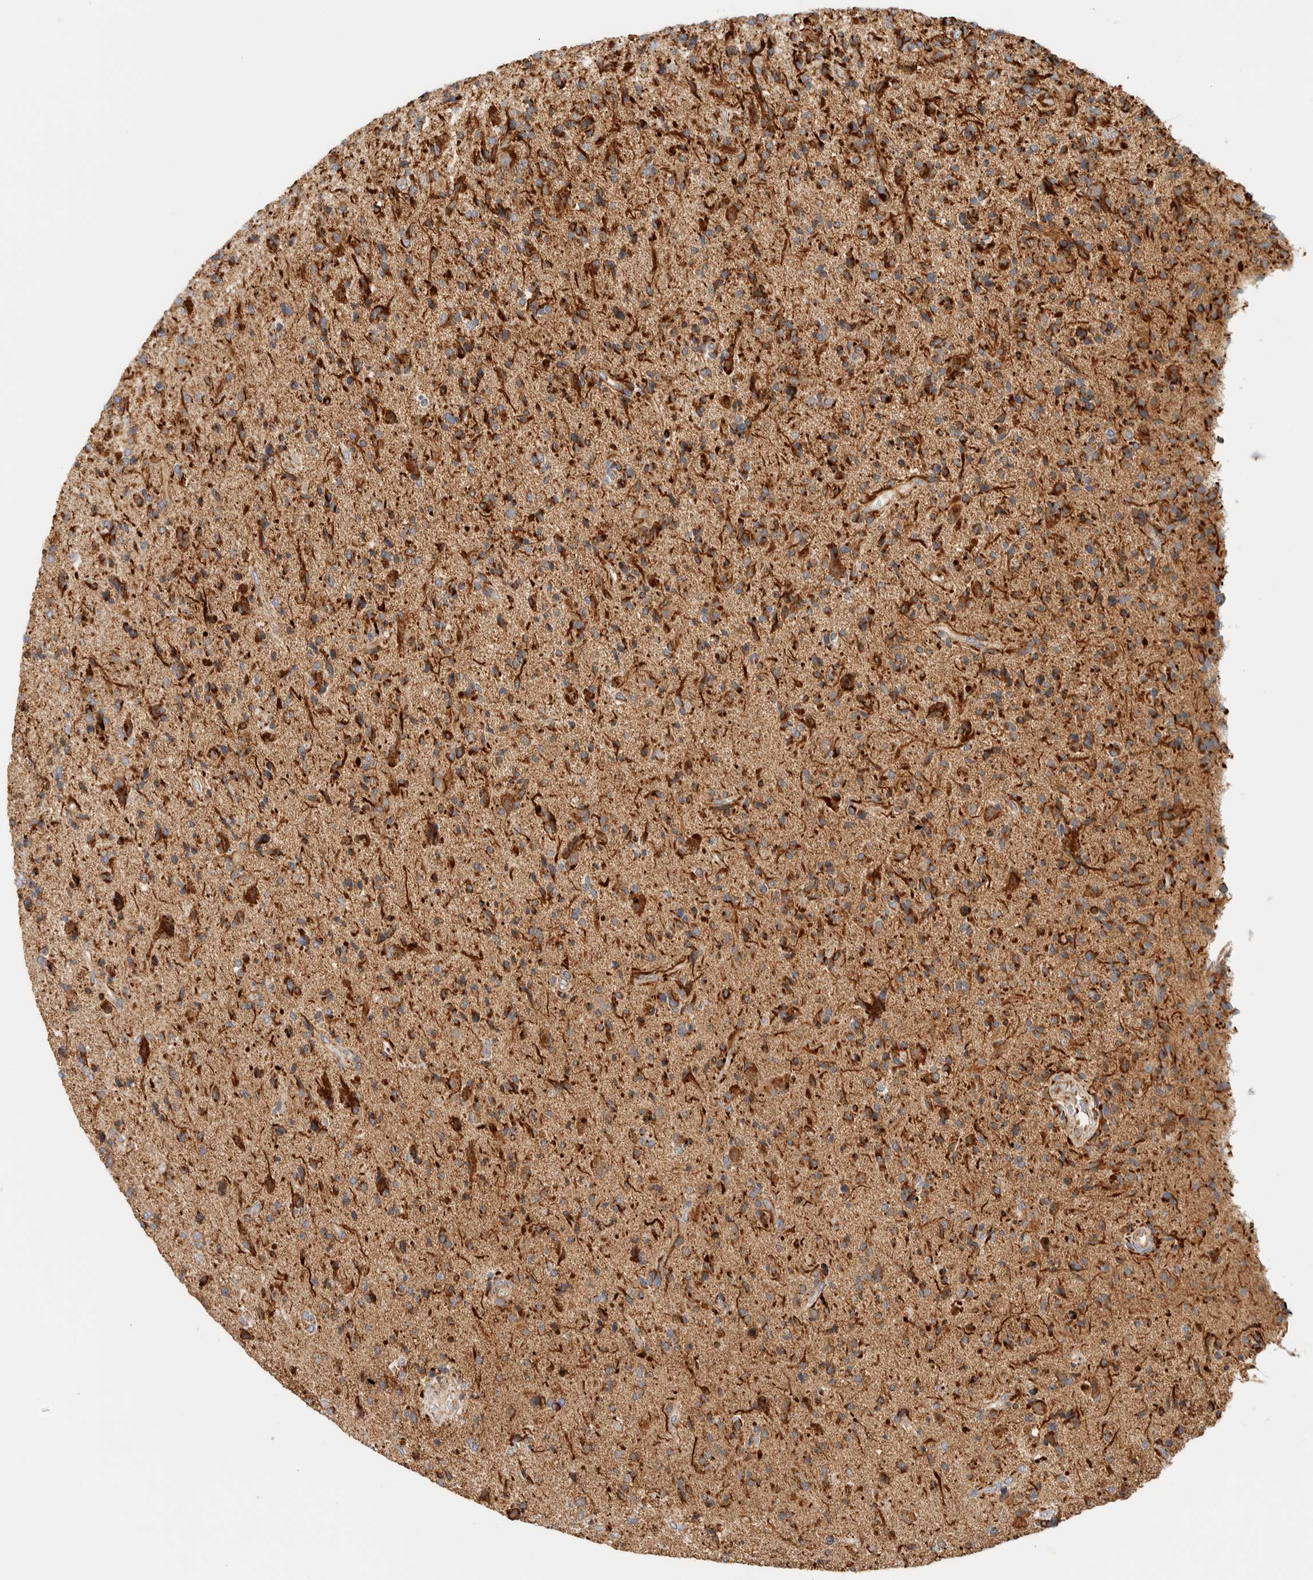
{"staining": {"intensity": "strong", "quantity": ">75%", "location": "cytoplasmic/membranous"}, "tissue": "glioma", "cell_type": "Tumor cells", "image_type": "cancer", "snomed": [{"axis": "morphology", "description": "Glioma, malignant, High grade"}, {"axis": "topography", "description": "Brain"}], "caption": "Malignant glioma (high-grade) stained with IHC demonstrates strong cytoplasmic/membranous expression in approximately >75% of tumor cells.", "gene": "KIFAP3", "patient": {"sex": "male", "age": 72}}